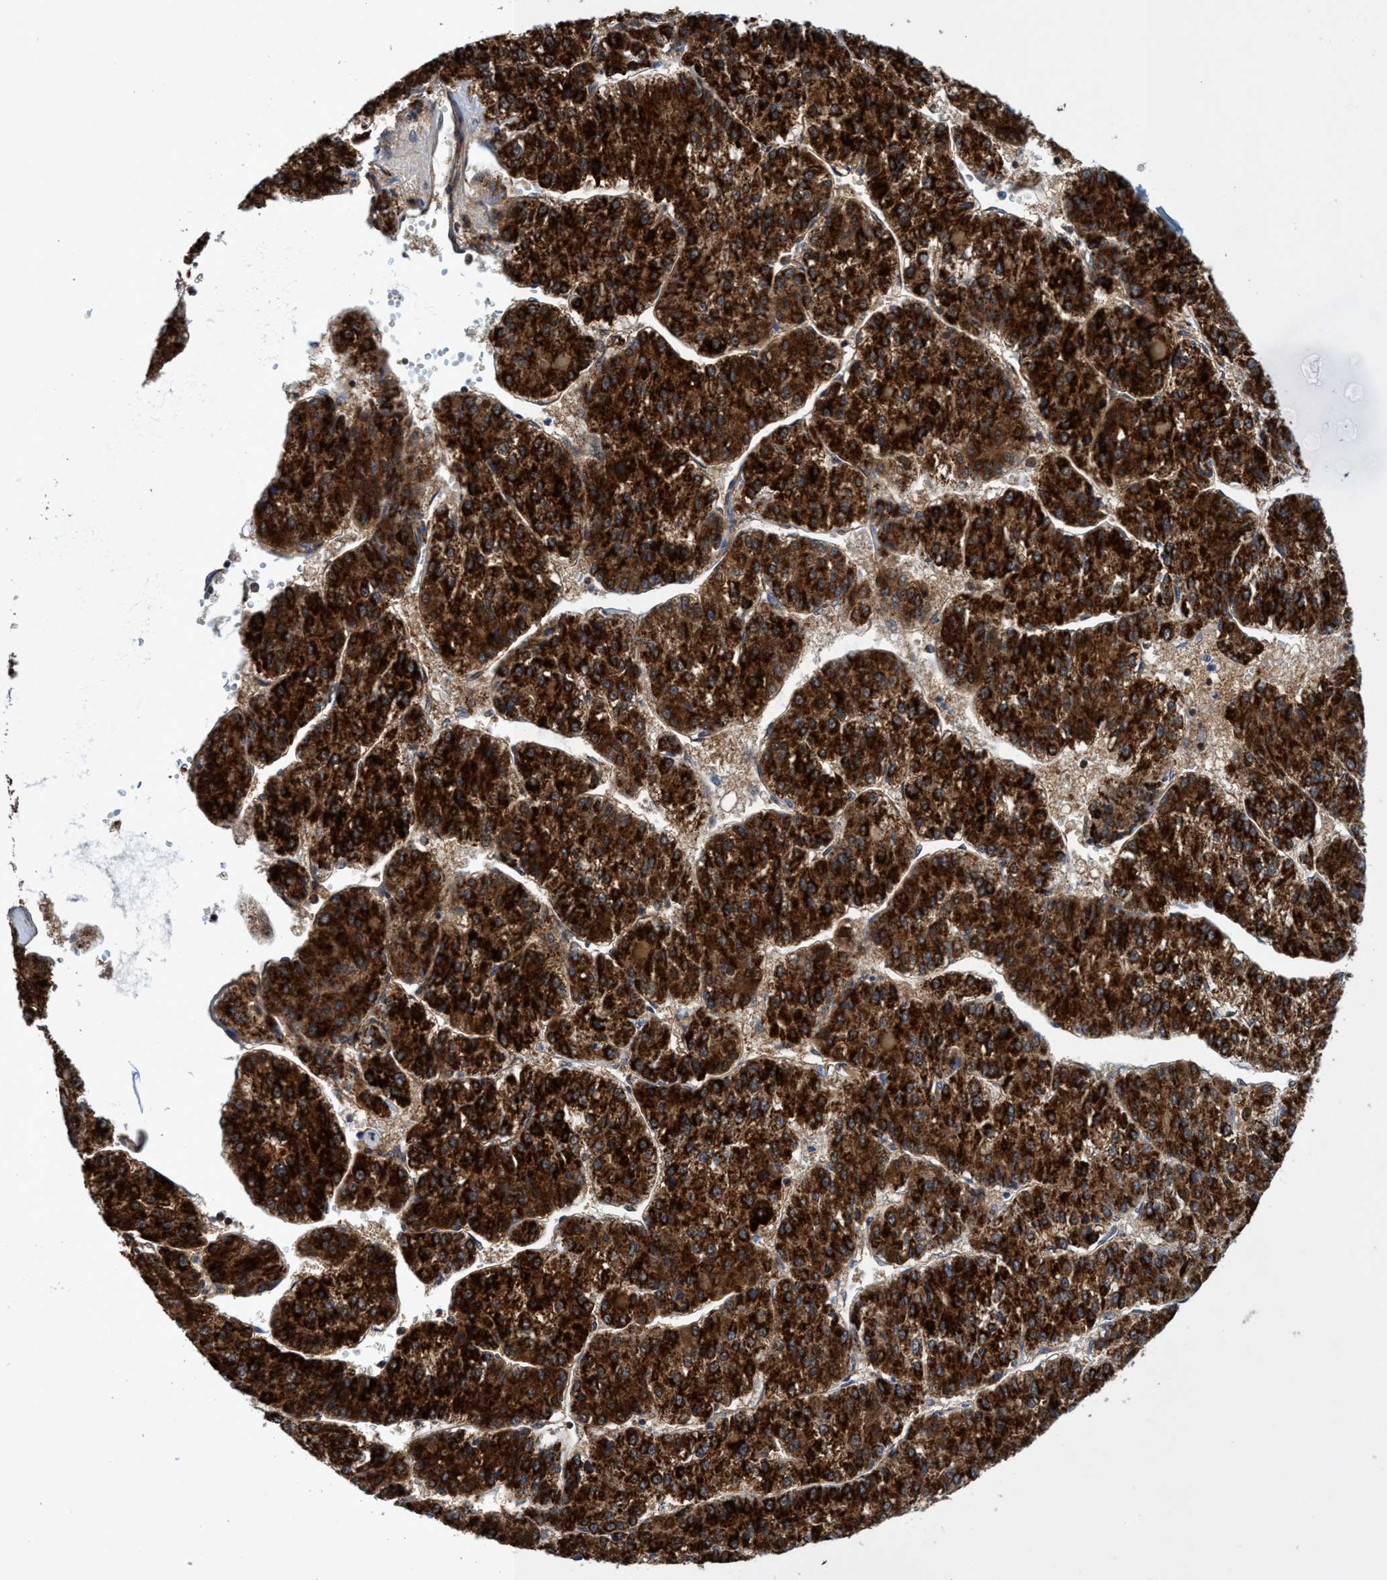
{"staining": {"intensity": "strong", "quantity": ">75%", "location": "cytoplasmic/membranous"}, "tissue": "liver cancer", "cell_type": "Tumor cells", "image_type": "cancer", "snomed": [{"axis": "morphology", "description": "Carcinoma, Hepatocellular, NOS"}, {"axis": "topography", "description": "Liver"}], "caption": "The histopathology image demonstrates staining of liver cancer, revealing strong cytoplasmic/membranous protein expression (brown color) within tumor cells.", "gene": "CRYZ", "patient": {"sex": "female", "age": 73}}